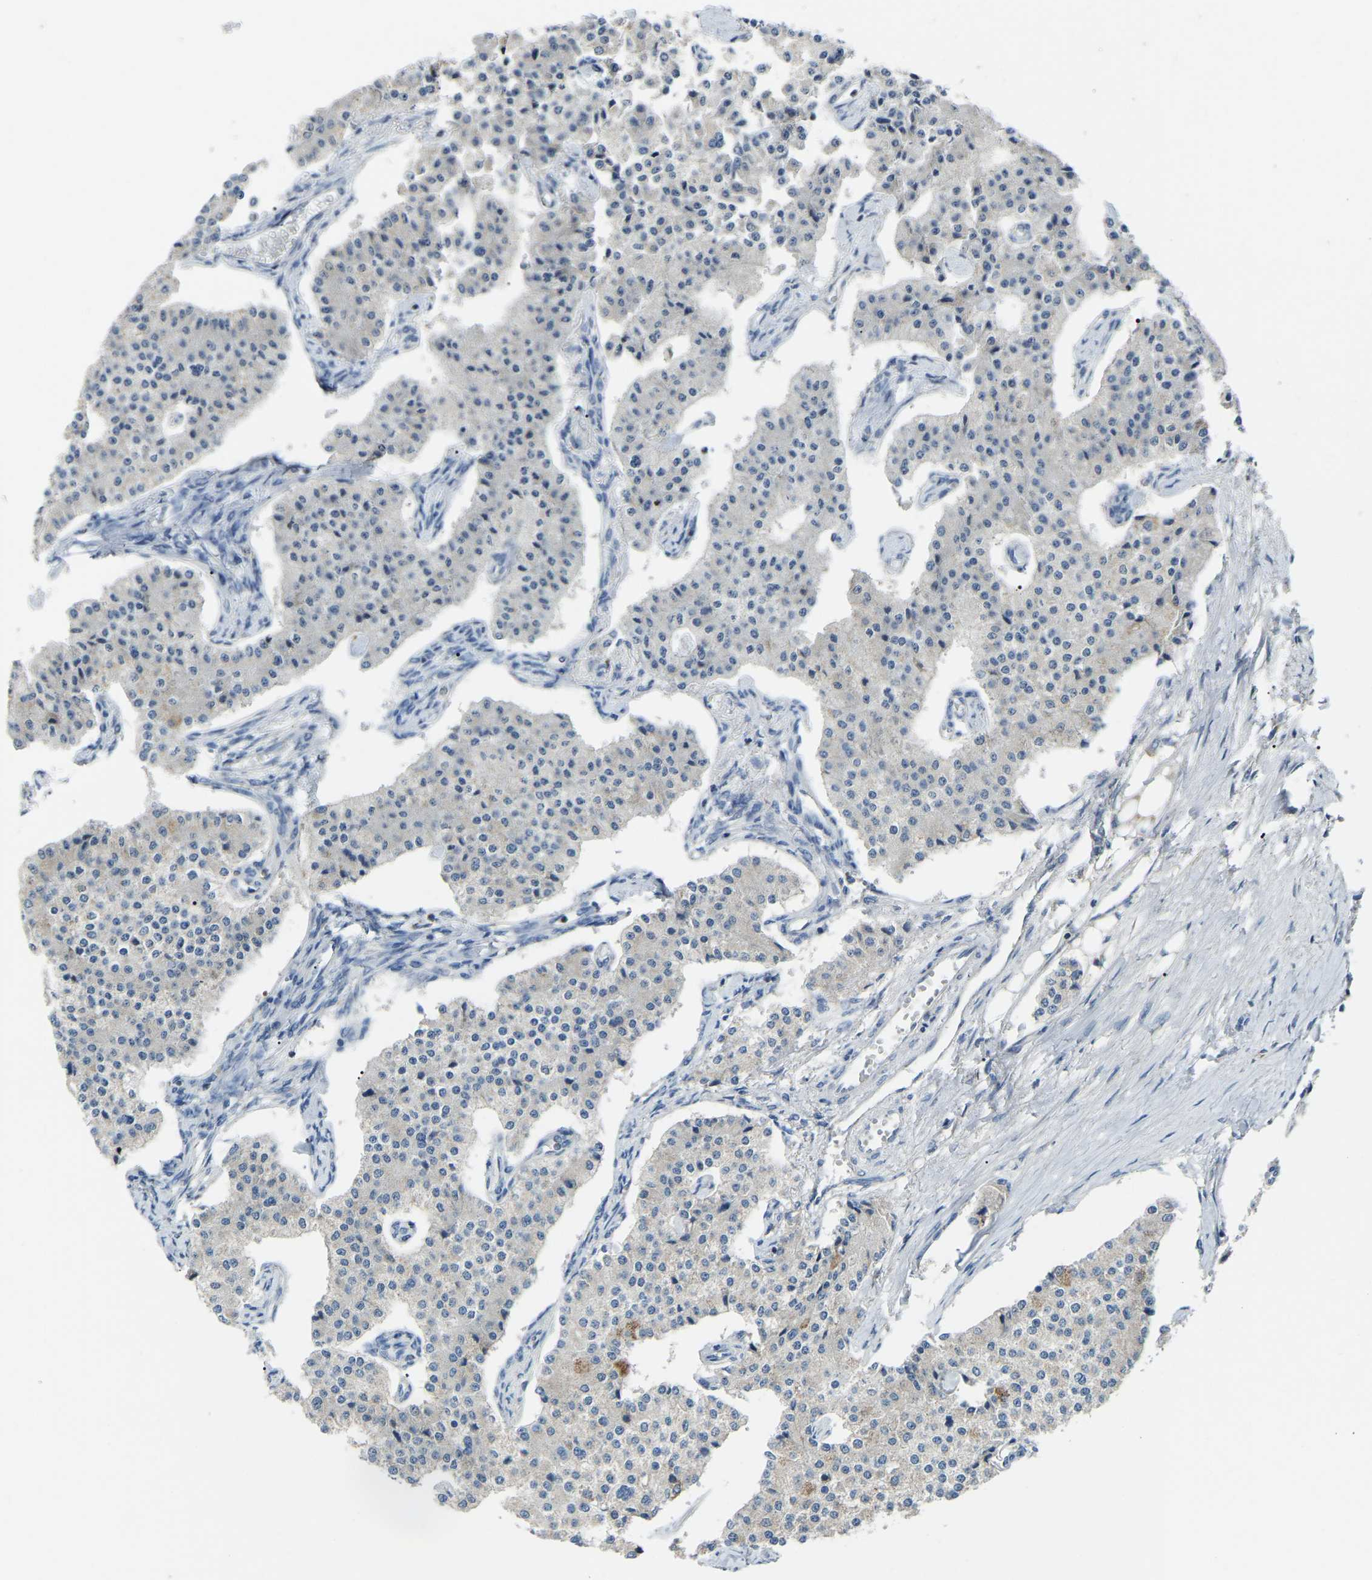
{"staining": {"intensity": "negative", "quantity": "none", "location": "none"}, "tissue": "carcinoid", "cell_type": "Tumor cells", "image_type": "cancer", "snomed": [{"axis": "morphology", "description": "Carcinoid, malignant, NOS"}, {"axis": "topography", "description": "Colon"}], "caption": "The histopathology image demonstrates no staining of tumor cells in carcinoid (malignant).", "gene": "CANT1", "patient": {"sex": "female", "age": 52}}